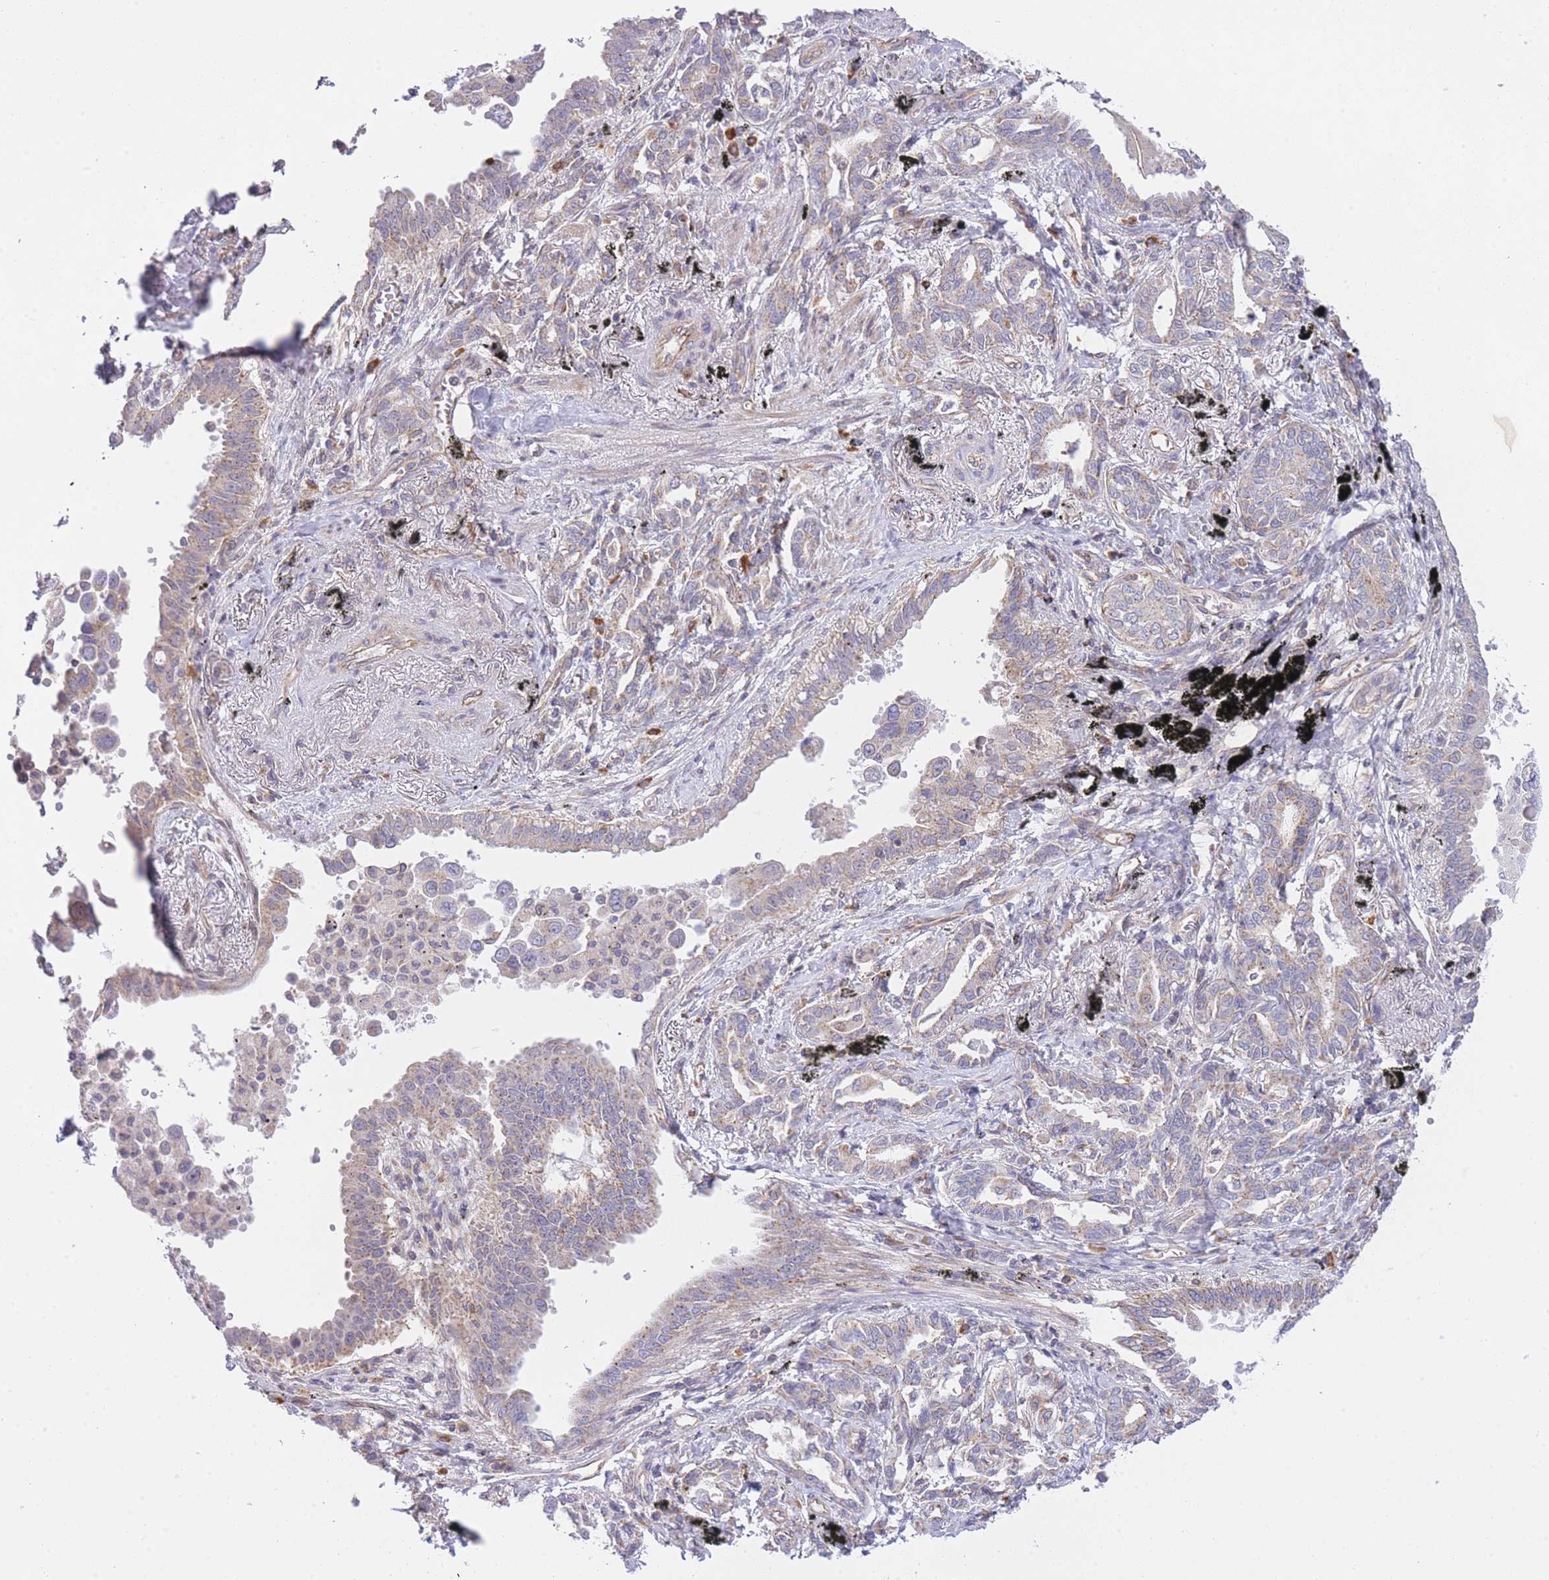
{"staining": {"intensity": "weak", "quantity": "25%-75%", "location": "cytoplasmic/membranous"}, "tissue": "lung cancer", "cell_type": "Tumor cells", "image_type": "cancer", "snomed": [{"axis": "morphology", "description": "Adenocarcinoma, NOS"}, {"axis": "topography", "description": "Lung"}], "caption": "The photomicrograph demonstrates immunohistochemical staining of lung cancer (adenocarcinoma). There is weak cytoplasmic/membranous expression is identified in about 25%-75% of tumor cells.", "gene": "CTBP1", "patient": {"sex": "male", "age": 67}}